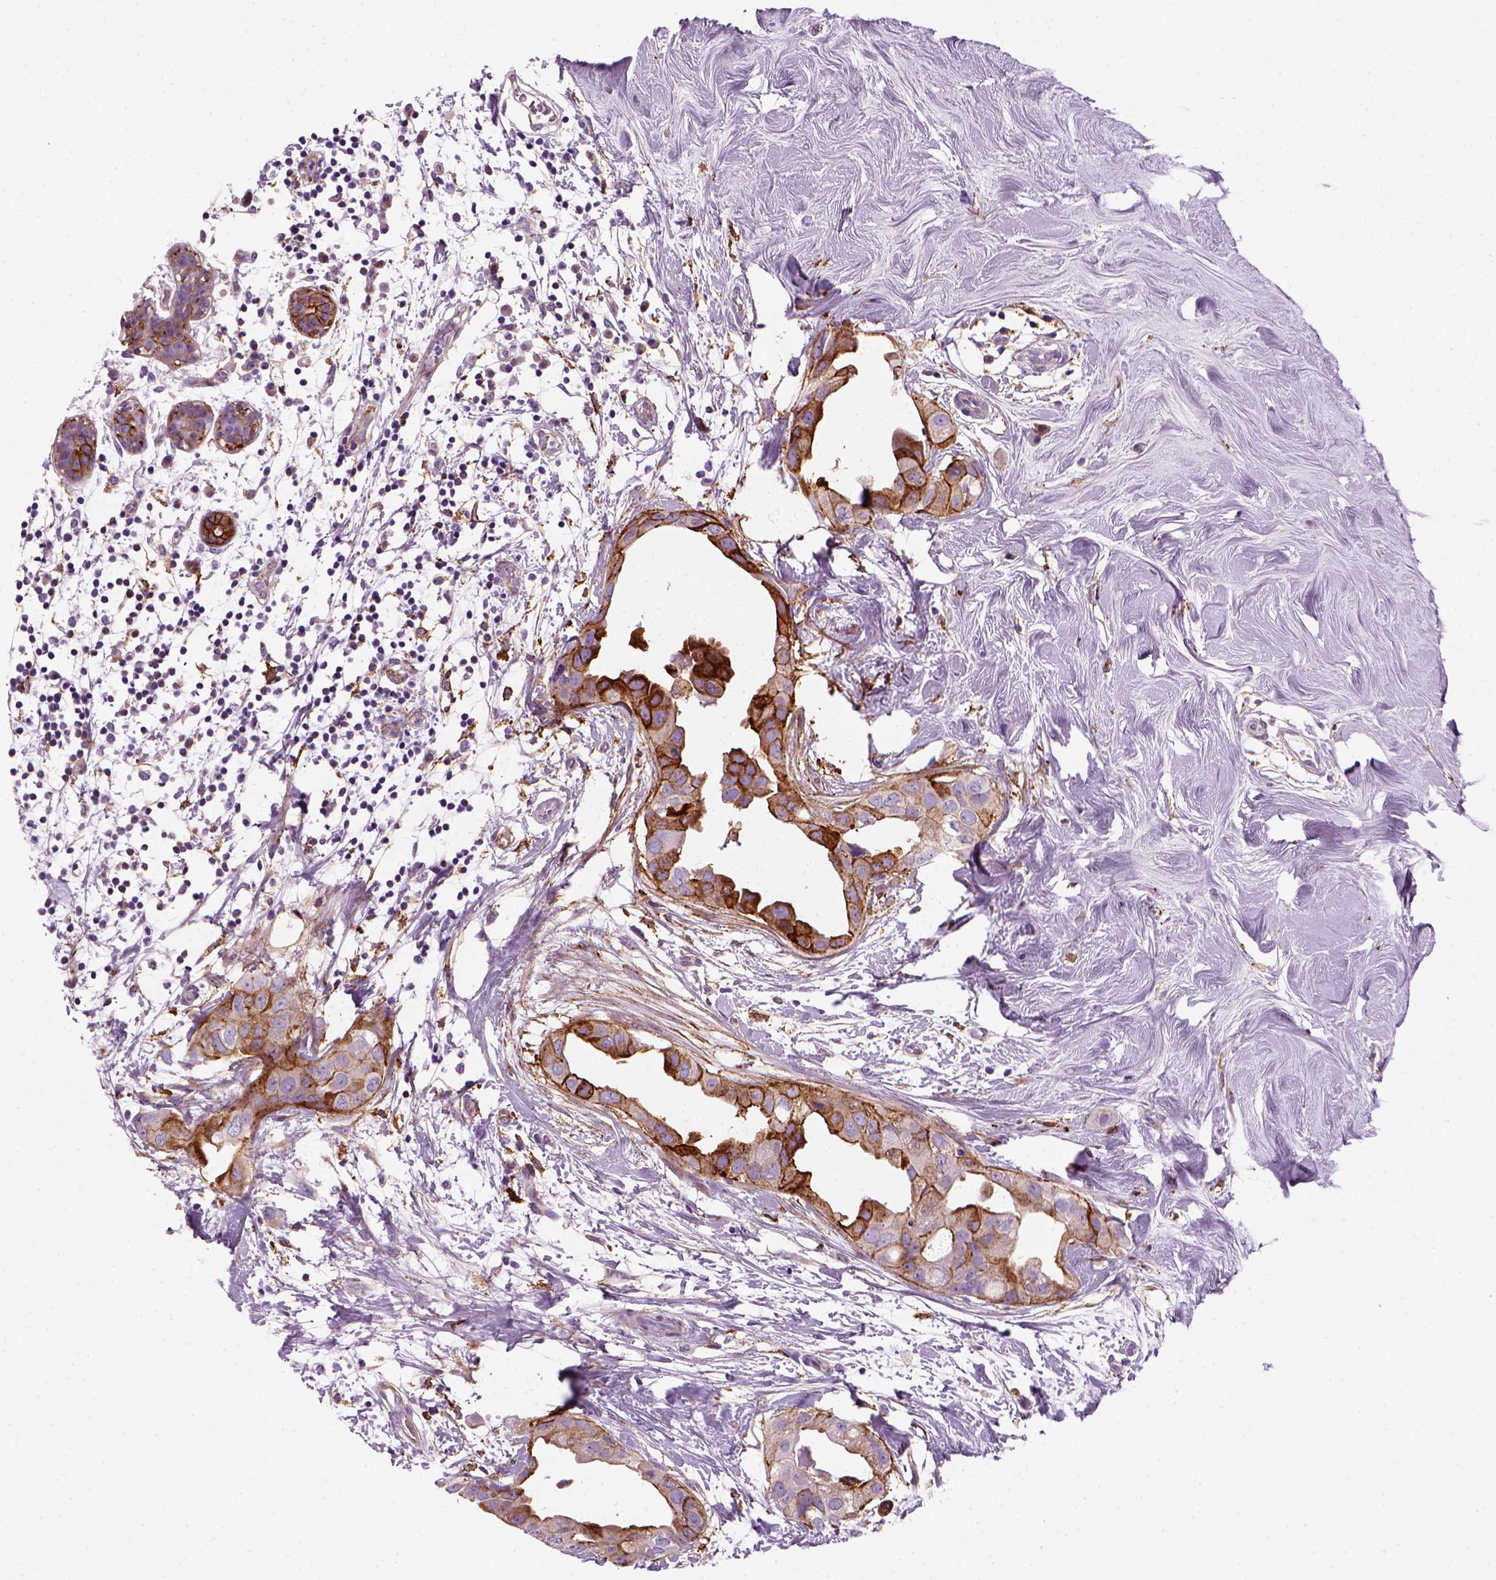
{"staining": {"intensity": "strong", "quantity": ">75%", "location": "cytoplasmic/membranous"}, "tissue": "breast cancer", "cell_type": "Tumor cells", "image_type": "cancer", "snomed": [{"axis": "morphology", "description": "Normal tissue, NOS"}, {"axis": "morphology", "description": "Duct carcinoma"}, {"axis": "topography", "description": "Breast"}], "caption": "This photomicrograph displays immunohistochemistry (IHC) staining of breast infiltrating ductal carcinoma, with high strong cytoplasmic/membranous expression in approximately >75% of tumor cells.", "gene": "MARCKS", "patient": {"sex": "female", "age": 40}}